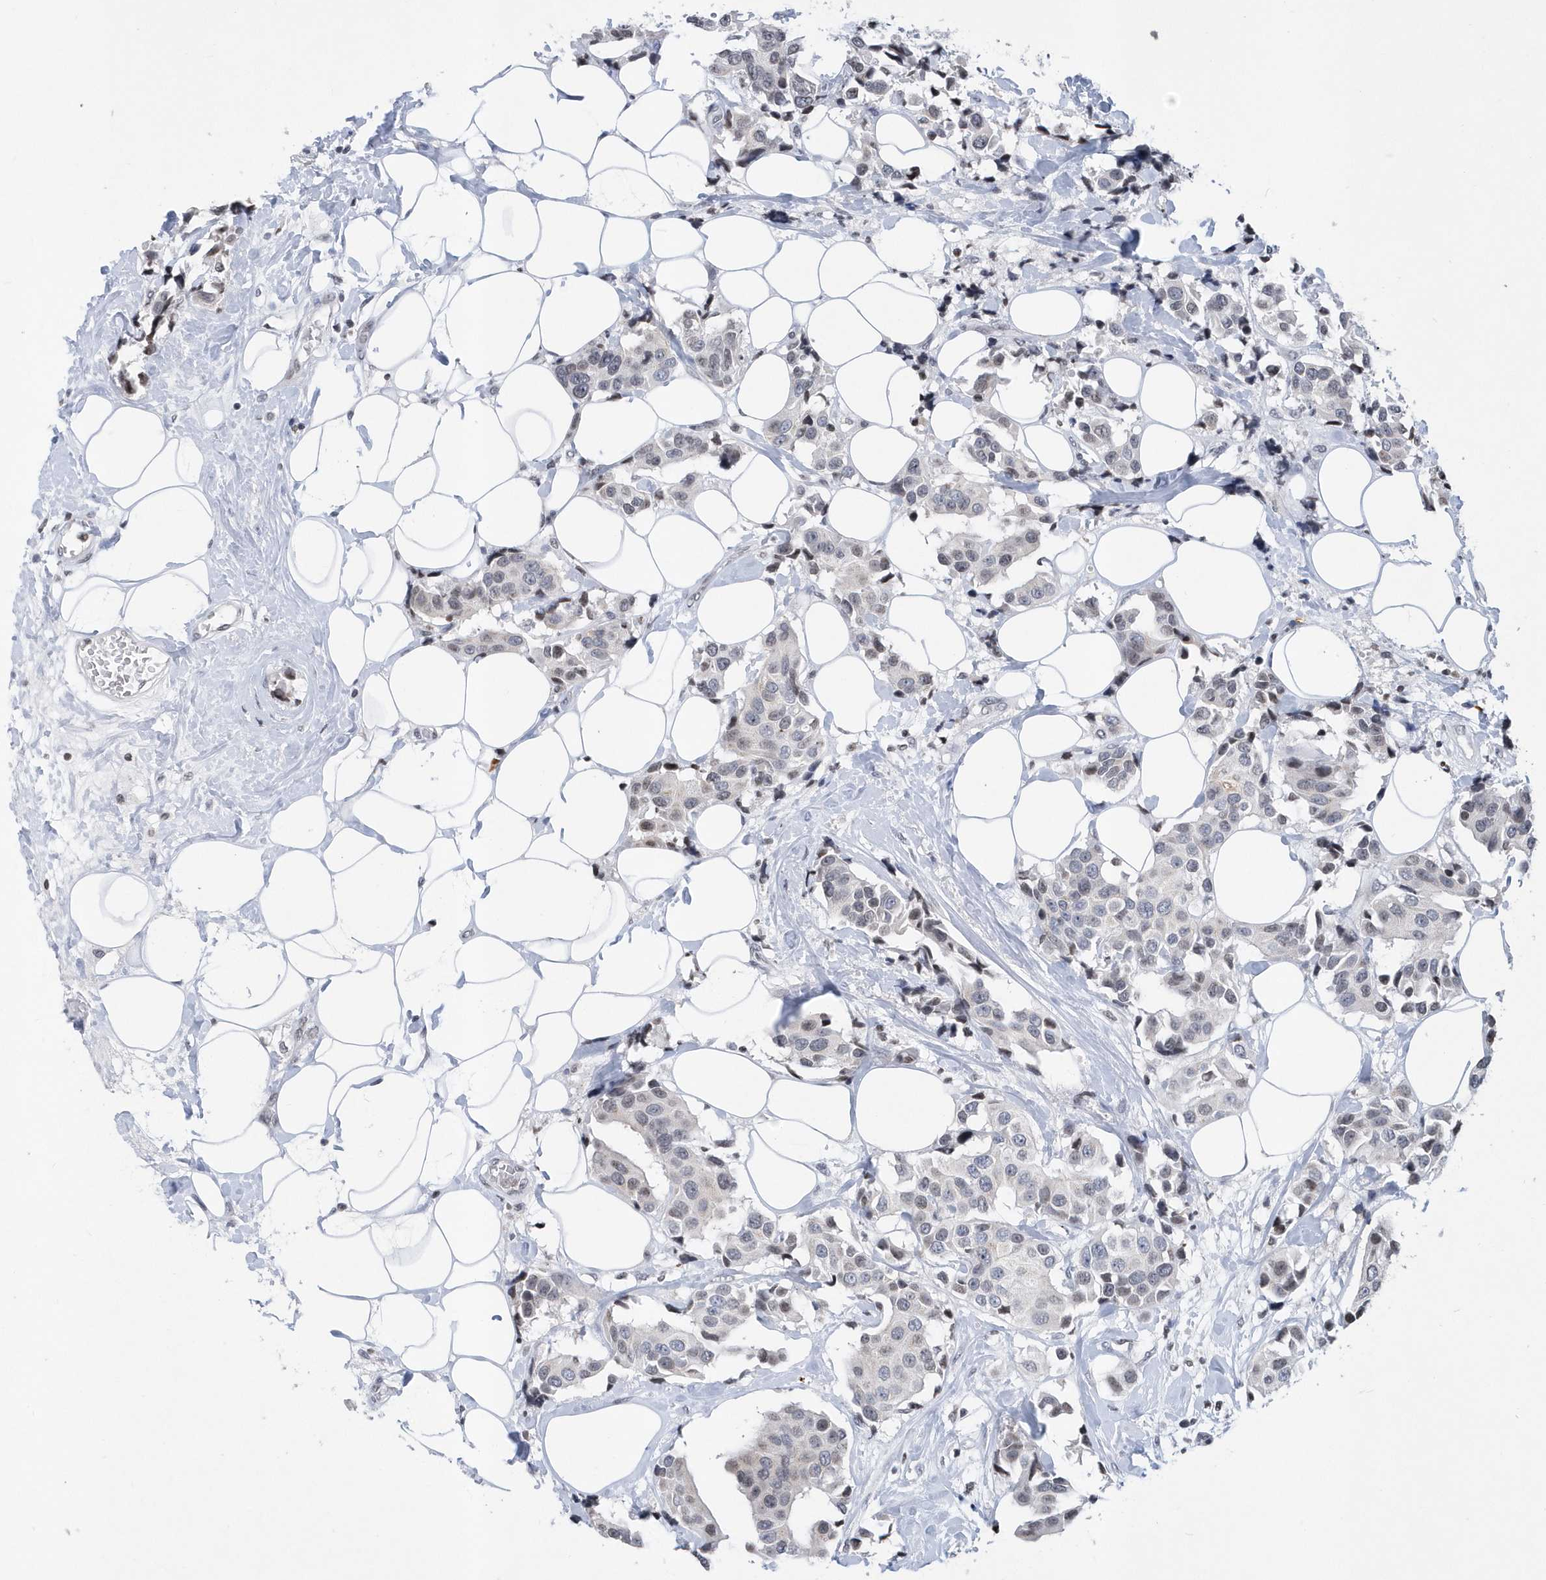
{"staining": {"intensity": "negative", "quantity": "none", "location": "none"}, "tissue": "breast cancer", "cell_type": "Tumor cells", "image_type": "cancer", "snomed": [{"axis": "morphology", "description": "Normal tissue, NOS"}, {"axis": "morphology", "description": "Duct carcinoma"}, {"axis": "topography", "description": "Breast"}], "caption": "An immunohistochemistry (IHC) histopathology image of breast infiltrating ductal carcinoma is shown. There is no staining in tumor cells of breast infiltrating ductal carcinoma.", "gene": "VWA5B2", "patient": {"sex": "female", "age": 39}}